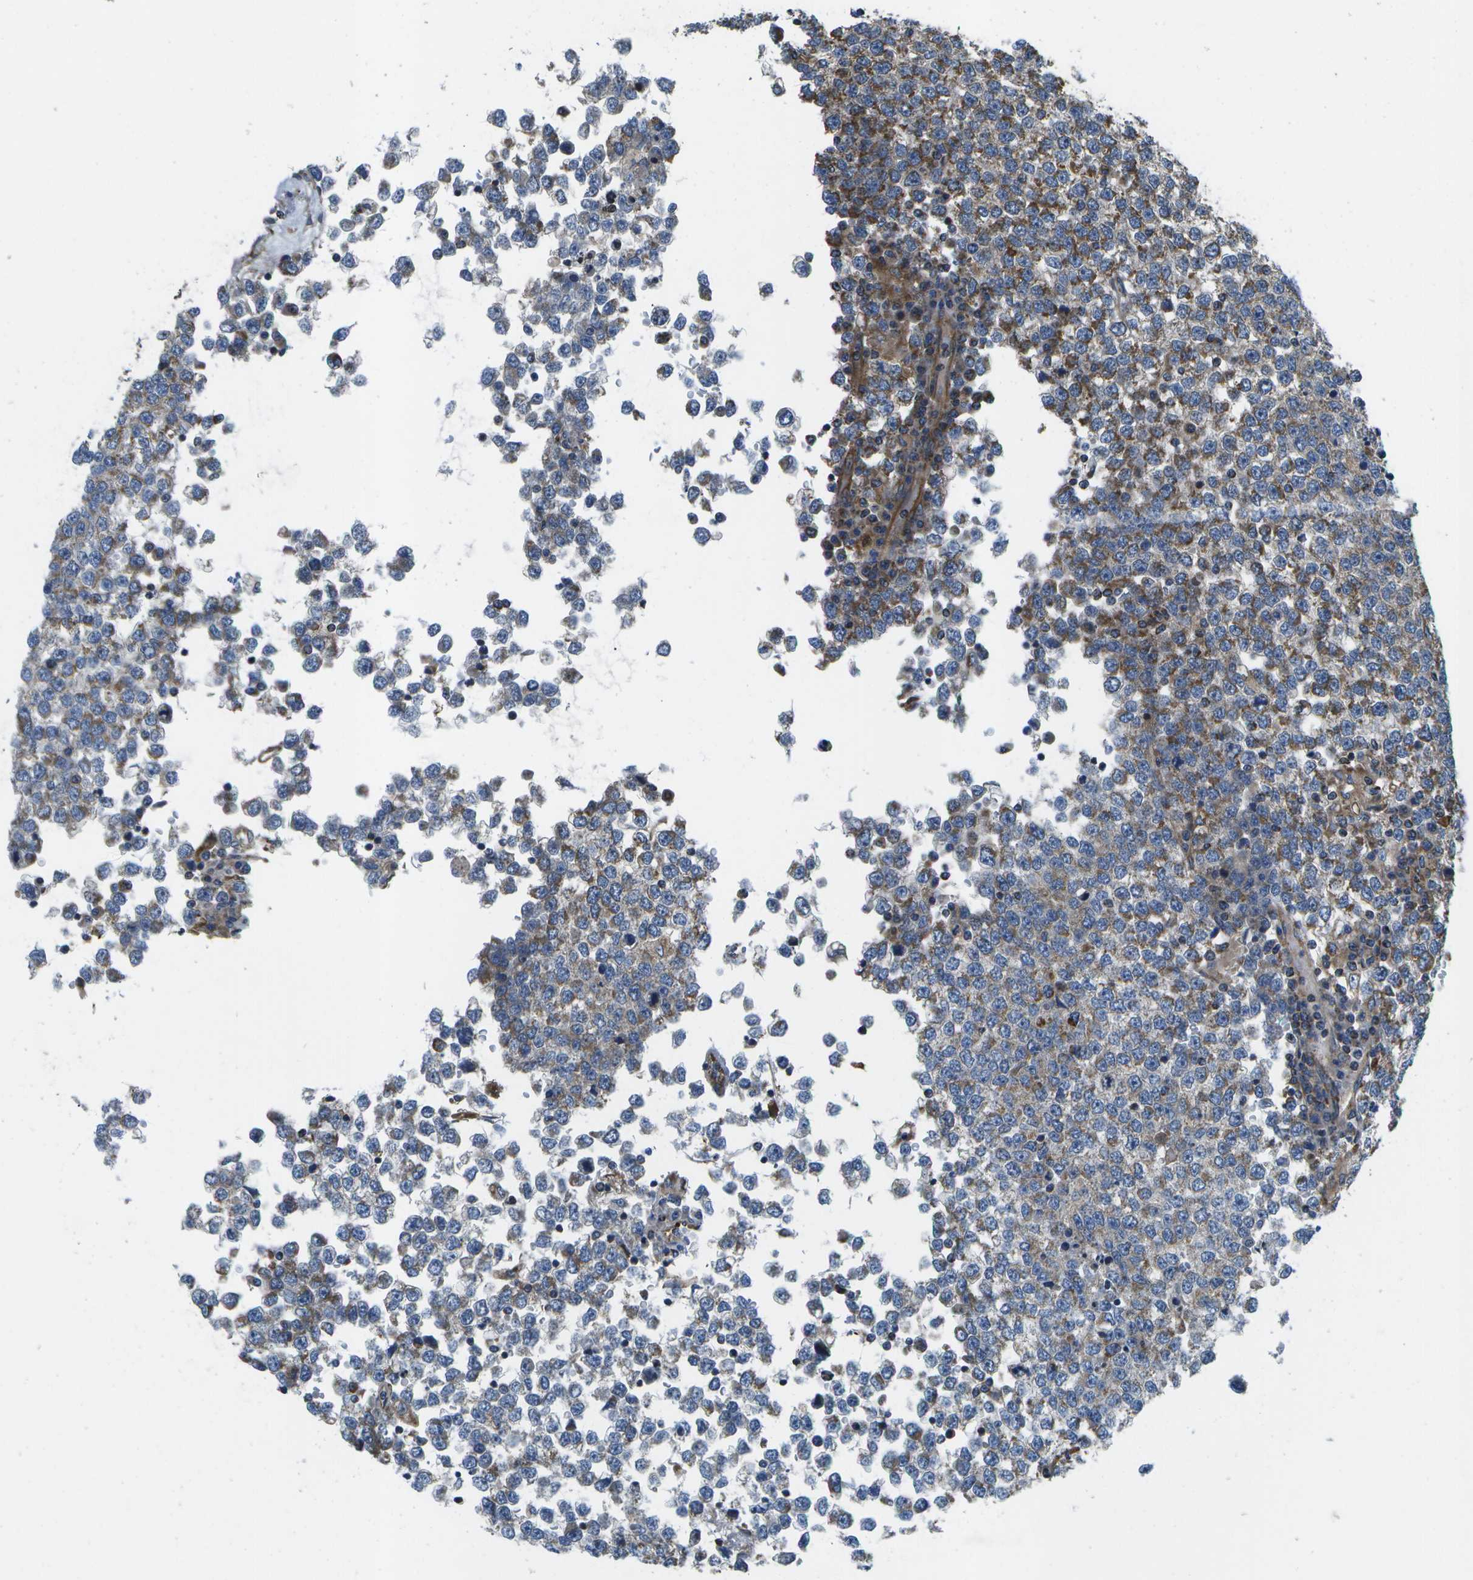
{"staining": {"intensity": "moderate", "quantity": ">75%", "location": "cytoplasmic/membranous"}, "tissue": "testis cancer", "cell_type": "Tumor cells", "image_type": "cancer", "snomed": [{"axis": "morphology", "description": "Seminoma, NOS"}, {"axis": "topography", "description": "Testis"}], "caption": "Moderate cytoplasmic/membranous expression for a protein is identified in approximately >75% of tumor cells of testis seminoma using IHC.", "gene": "MVK", "patient": {"sex": "male", "age": 65}}